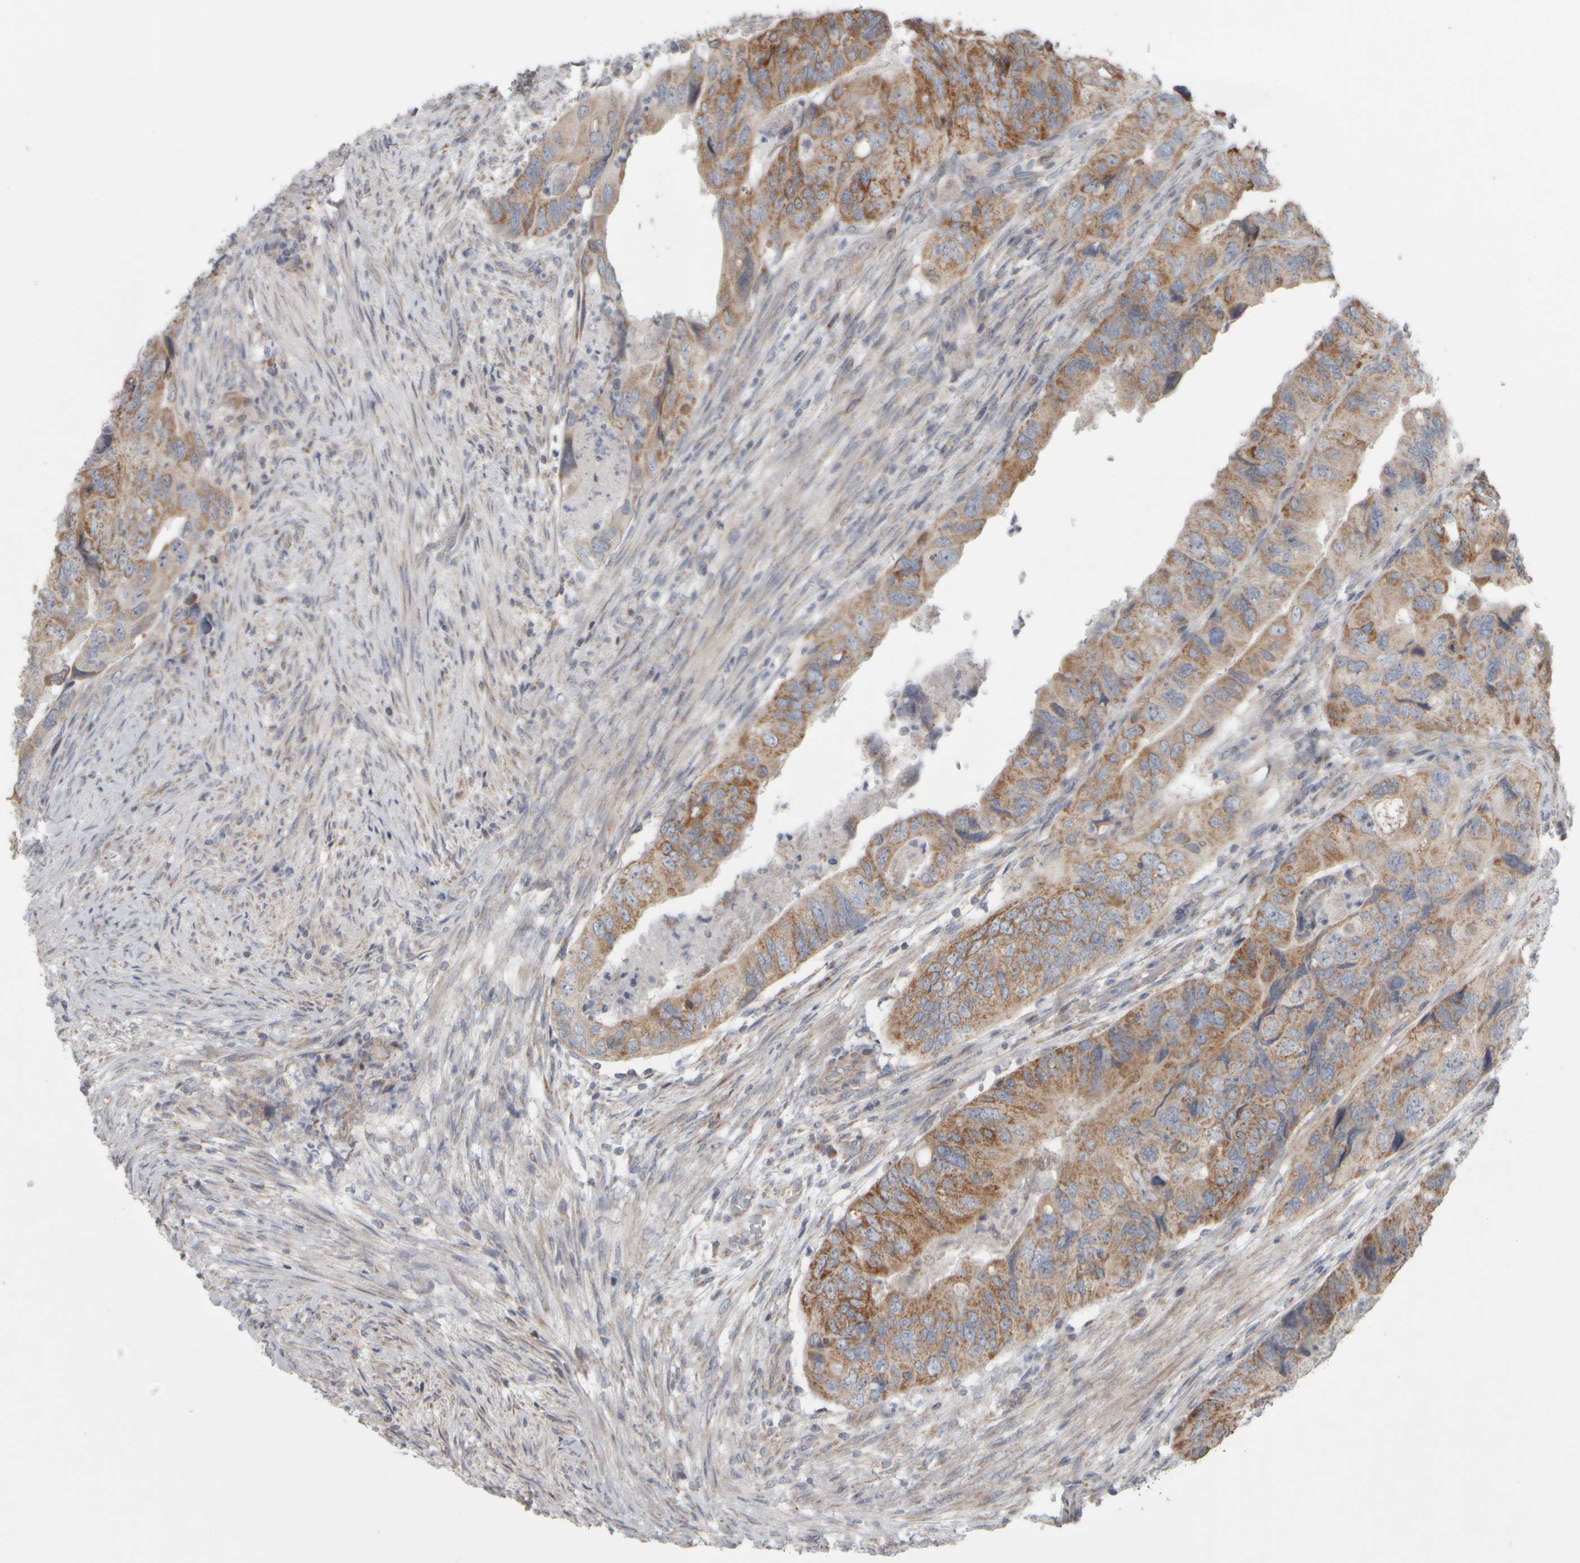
{"staining": {"intensity": "moderate", "quantity": ">75%", "location": "cytoplasmic/membranous"}, "tissue": "colorectal cancer", "cell_type": "Tumor cells", "image_type": "cancer", "snomed": [{"axis": "morphology", "description": "Adenocarcinoma, NOS"}, {"axis": "topography", "description": "Rectum"}], "caption": "Protein expression analysis of colorectal cancer (adenocarcinoma) demonstrates moderate cytoplasmic/membranous positivity in approximately >75% of tumor cells.", "gene": "SCO1", "patient": {"sex": "male", "age": 63}}